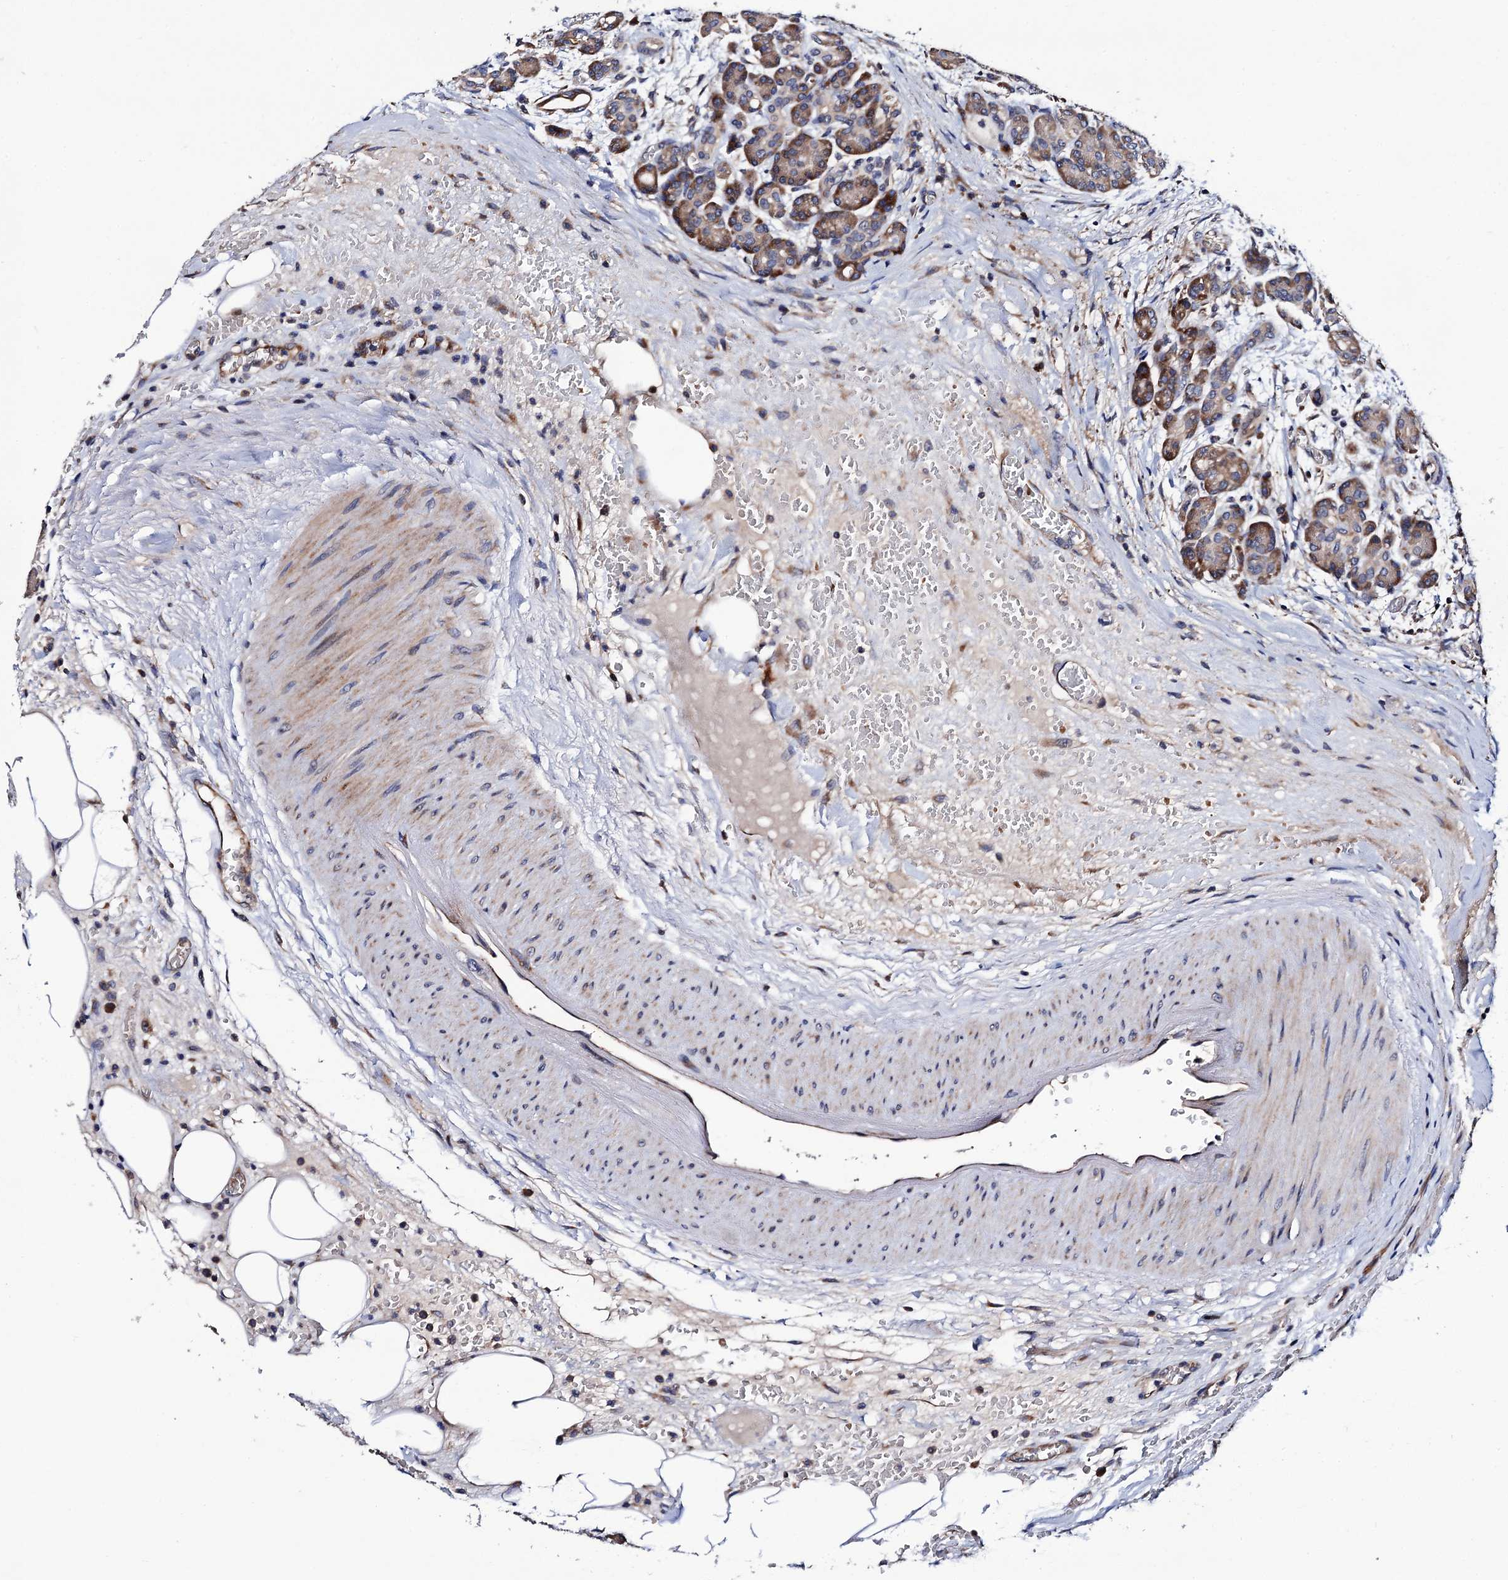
{"staining": {"intensity": "moderate", "quantity": ">75%", "location": "cytoplasmic/membranous"}, "tissue": "pancreas", "cell_type": "Exocrine glandular cells", "image_type": "normal", "snomed": [{"axis": "morphology", "description": "Normal tissue, NOS"}, {"axis": "topography", "description": "Pancreas"}], "caption": "Immunohistochemistry (IHC) (DAB) staining of unremarkable human pancreas displays moderate cytoplasmic/membranous protein positivity in about >75% of exocrine glandular cells.", "gene": "TRMT112", "patient": {"sex": "male", "age": 63}}